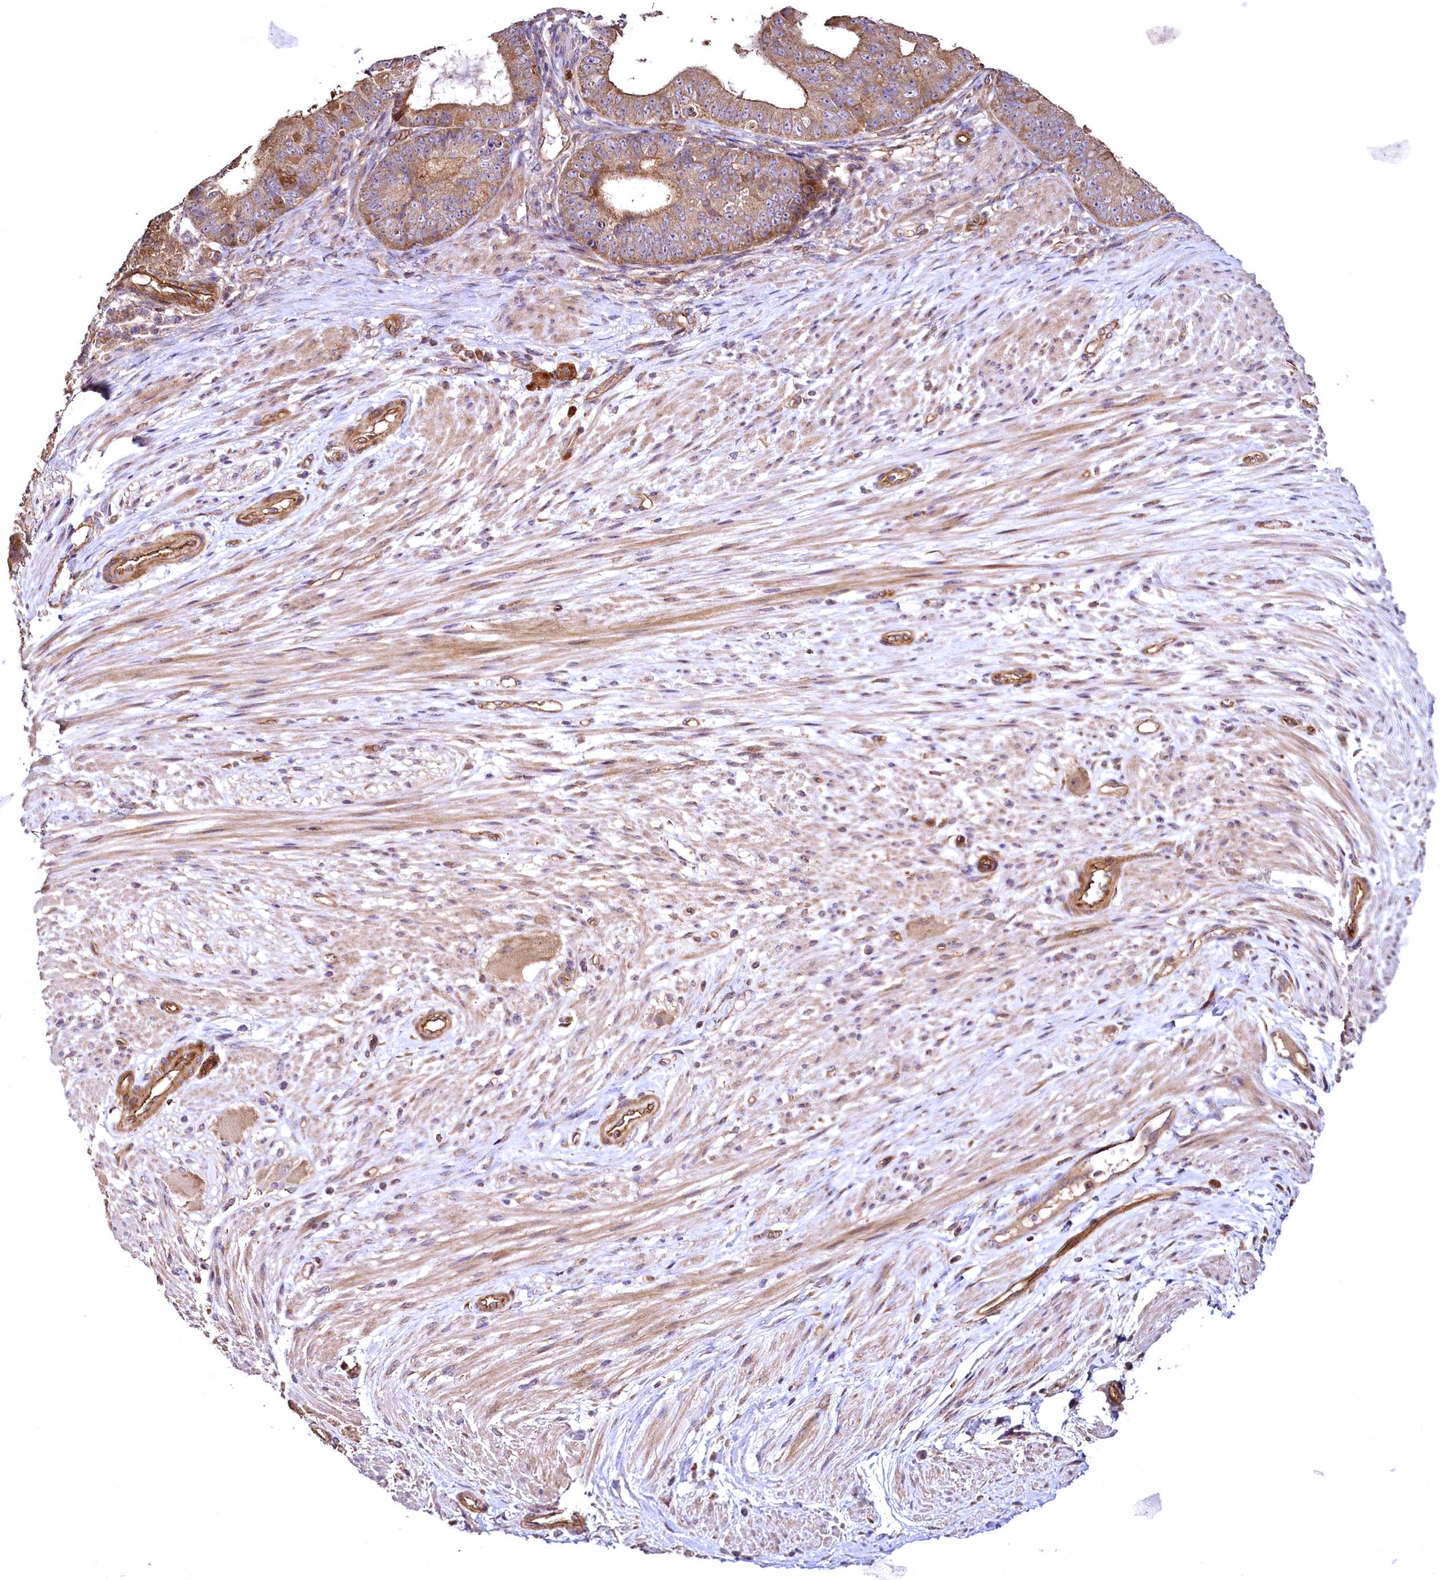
{"staining": {"intensity": "moderate", "quantity": ">75%", "location": "cytoplasmic/membranous"}, "tissue": "ovarian cancer", "cell_type": "Tumor cells", "image_type": "cancer", "snomed": [{"axis": "morphology", "description": "Carcinoma, endometroid"}, {"axis": "topography", "description": "Appendix"}, {"axis": "topography", "description": "Ovary"}], "caption": "DAB (3,3'-diaminobenzidine) immunohistochemical staining of ovarian cancer (endometroid carcinoma) demonstrates moderate cytoplasmic/membranous protein staining in about >75% of tumor cells.", "gene": "TBCEL", "patient": {"sex": "female", "age": 42}}